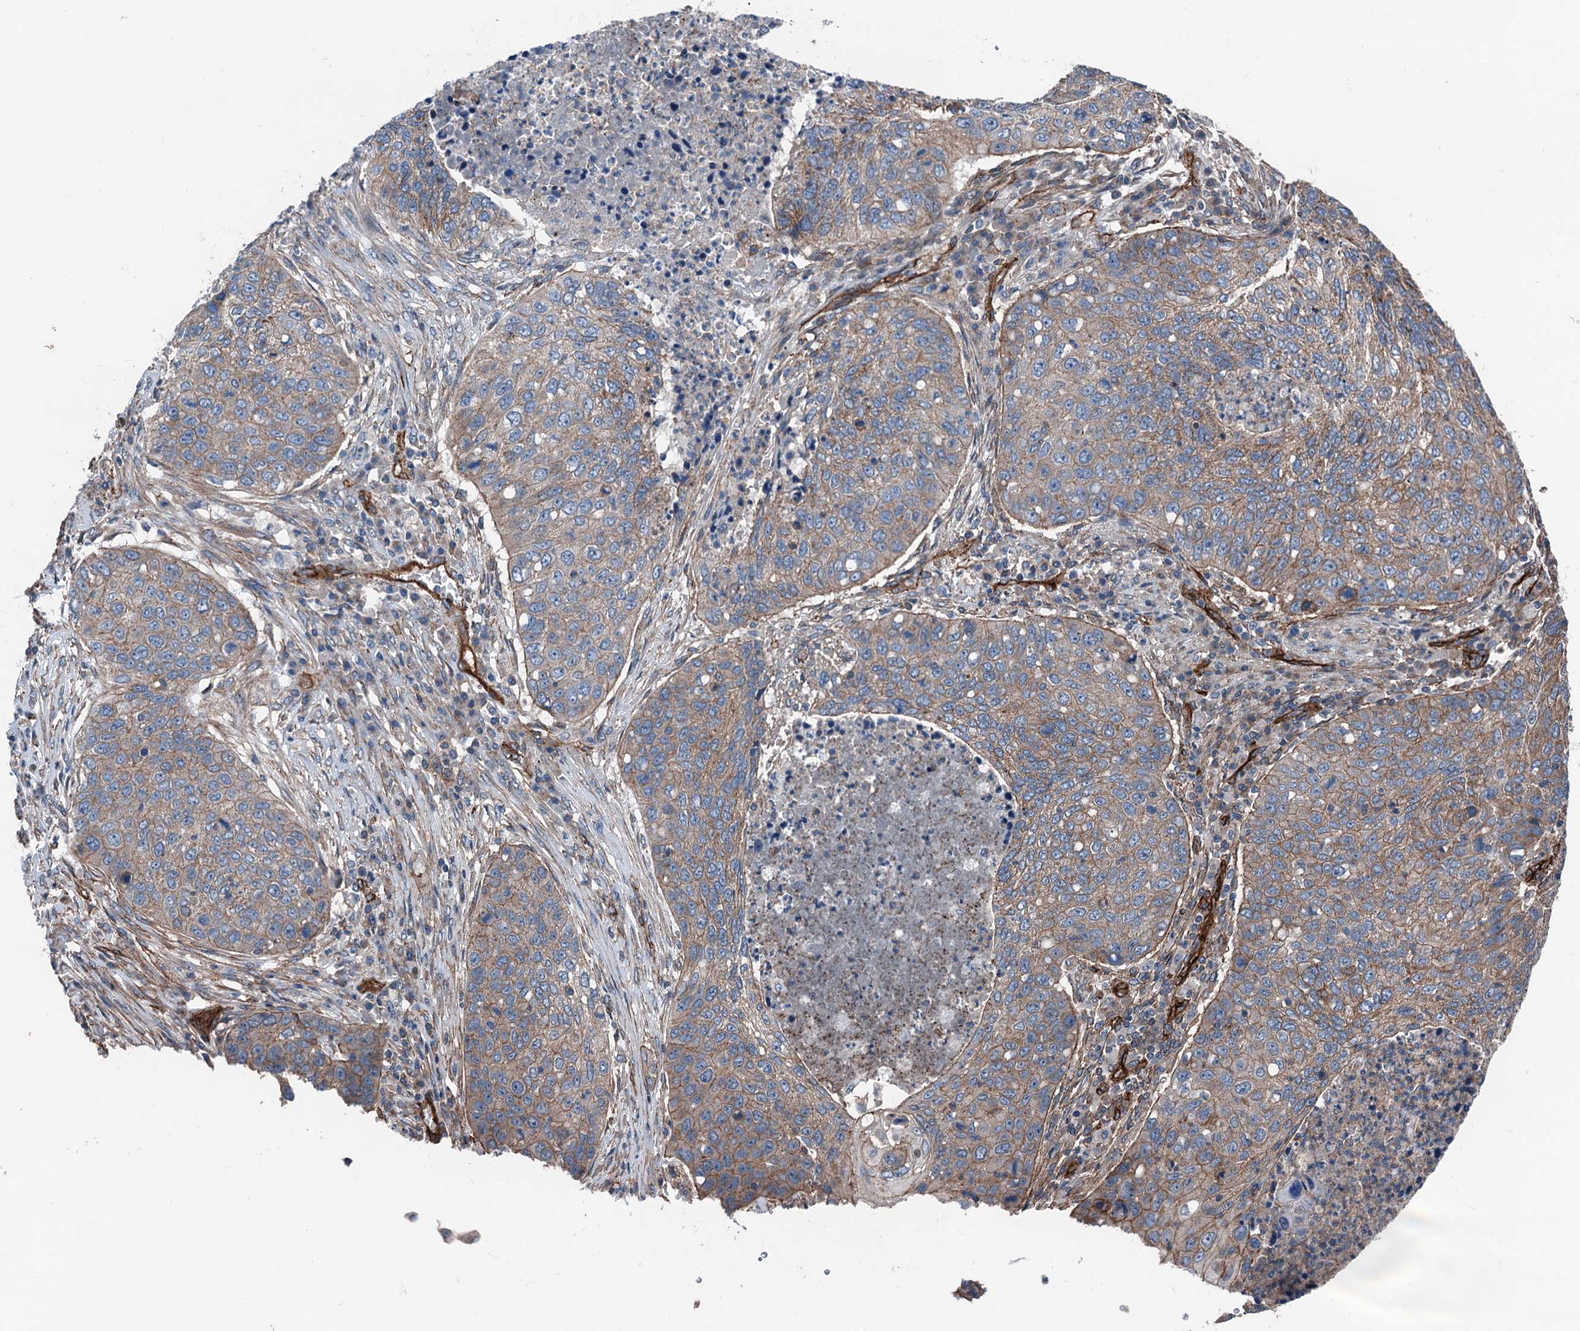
{"staining": {"intensity": "moderate", "quantity": ">75%", "location": "cytoplasmic/membranous"}, "tissue": "lung cancer", "cell_type": "Tumor cells", "image_type": "cancer", "snomed": [{"axis": "morphology", "description": "Squamous cell carcinoma, NOS"}, {"axis": "topography", "description": "Lung"}], "caption": "About >75% of tumor cells in lung cancer show moderate cytoplasmic/membranous protein positivity as visualized by brown immunohistochemical staining.", "gene": "NMRAL1", "patient": {"sex": "female", "age": 63}}